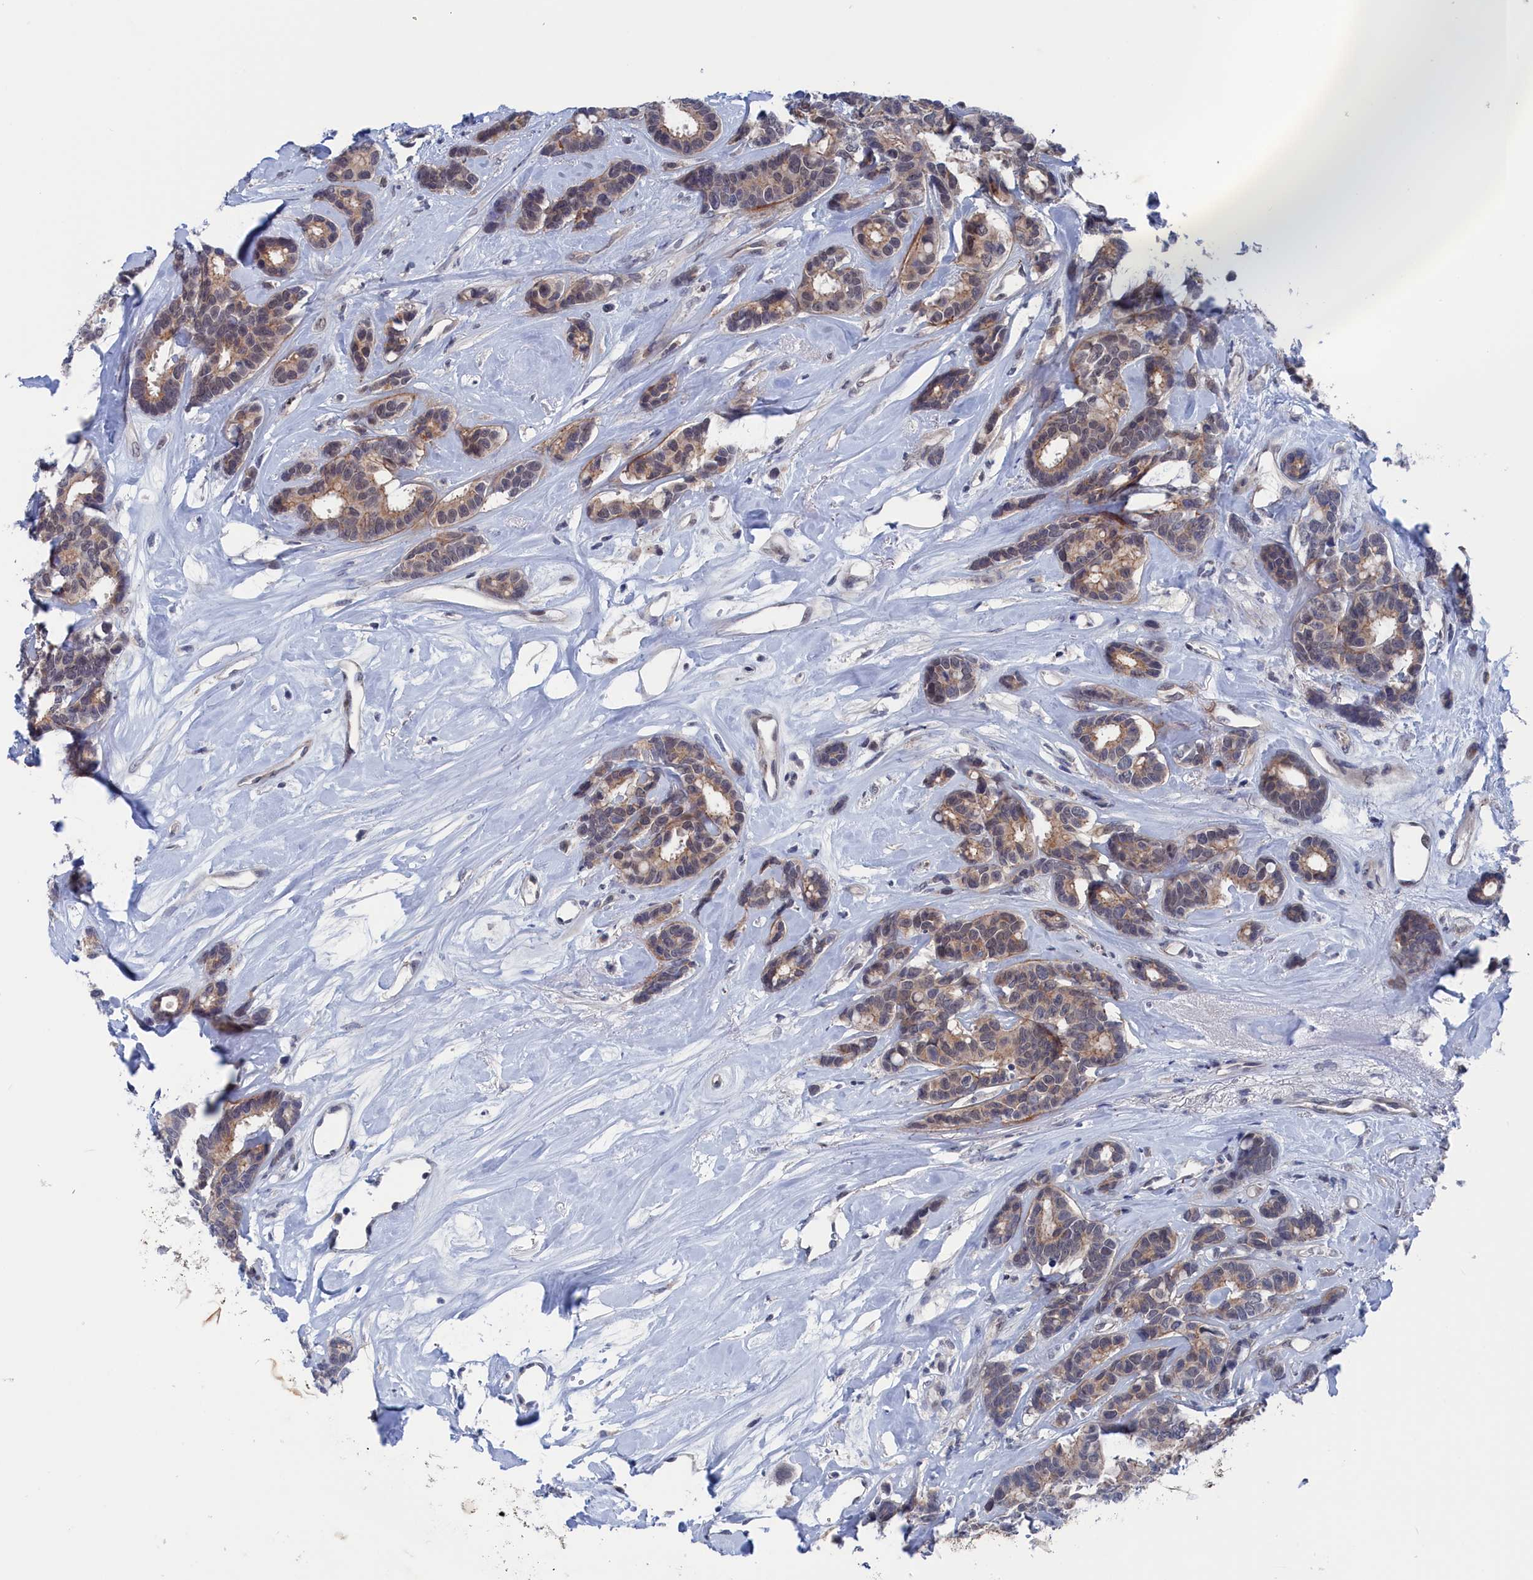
{"staining": {"intensity": "weak", "quantity": ">75%", "location": "cytoplasmic/membranous"}, "tissue": "breast cancer", "cell_type": "Tumor cells", "image_type": "cancer", "snomed": [{"axis": "morphology", "description": "Duct carcinoma"}, {"axis": "topography", "description": "Breast"}], "caption": "Immunohistochemistry micrograph of neoplastic tissue: breast intraductal carcinoma stained using immunohistochemistry (IHC) exhibits low levels of weak protein expression localized specifically in the cytoplasmic/membranous of tumor cells, appearing as a cytoplasmic/membranous brown color.", "gene": "MARCHF3", "patient": {"sex": "female", "age": 87}}